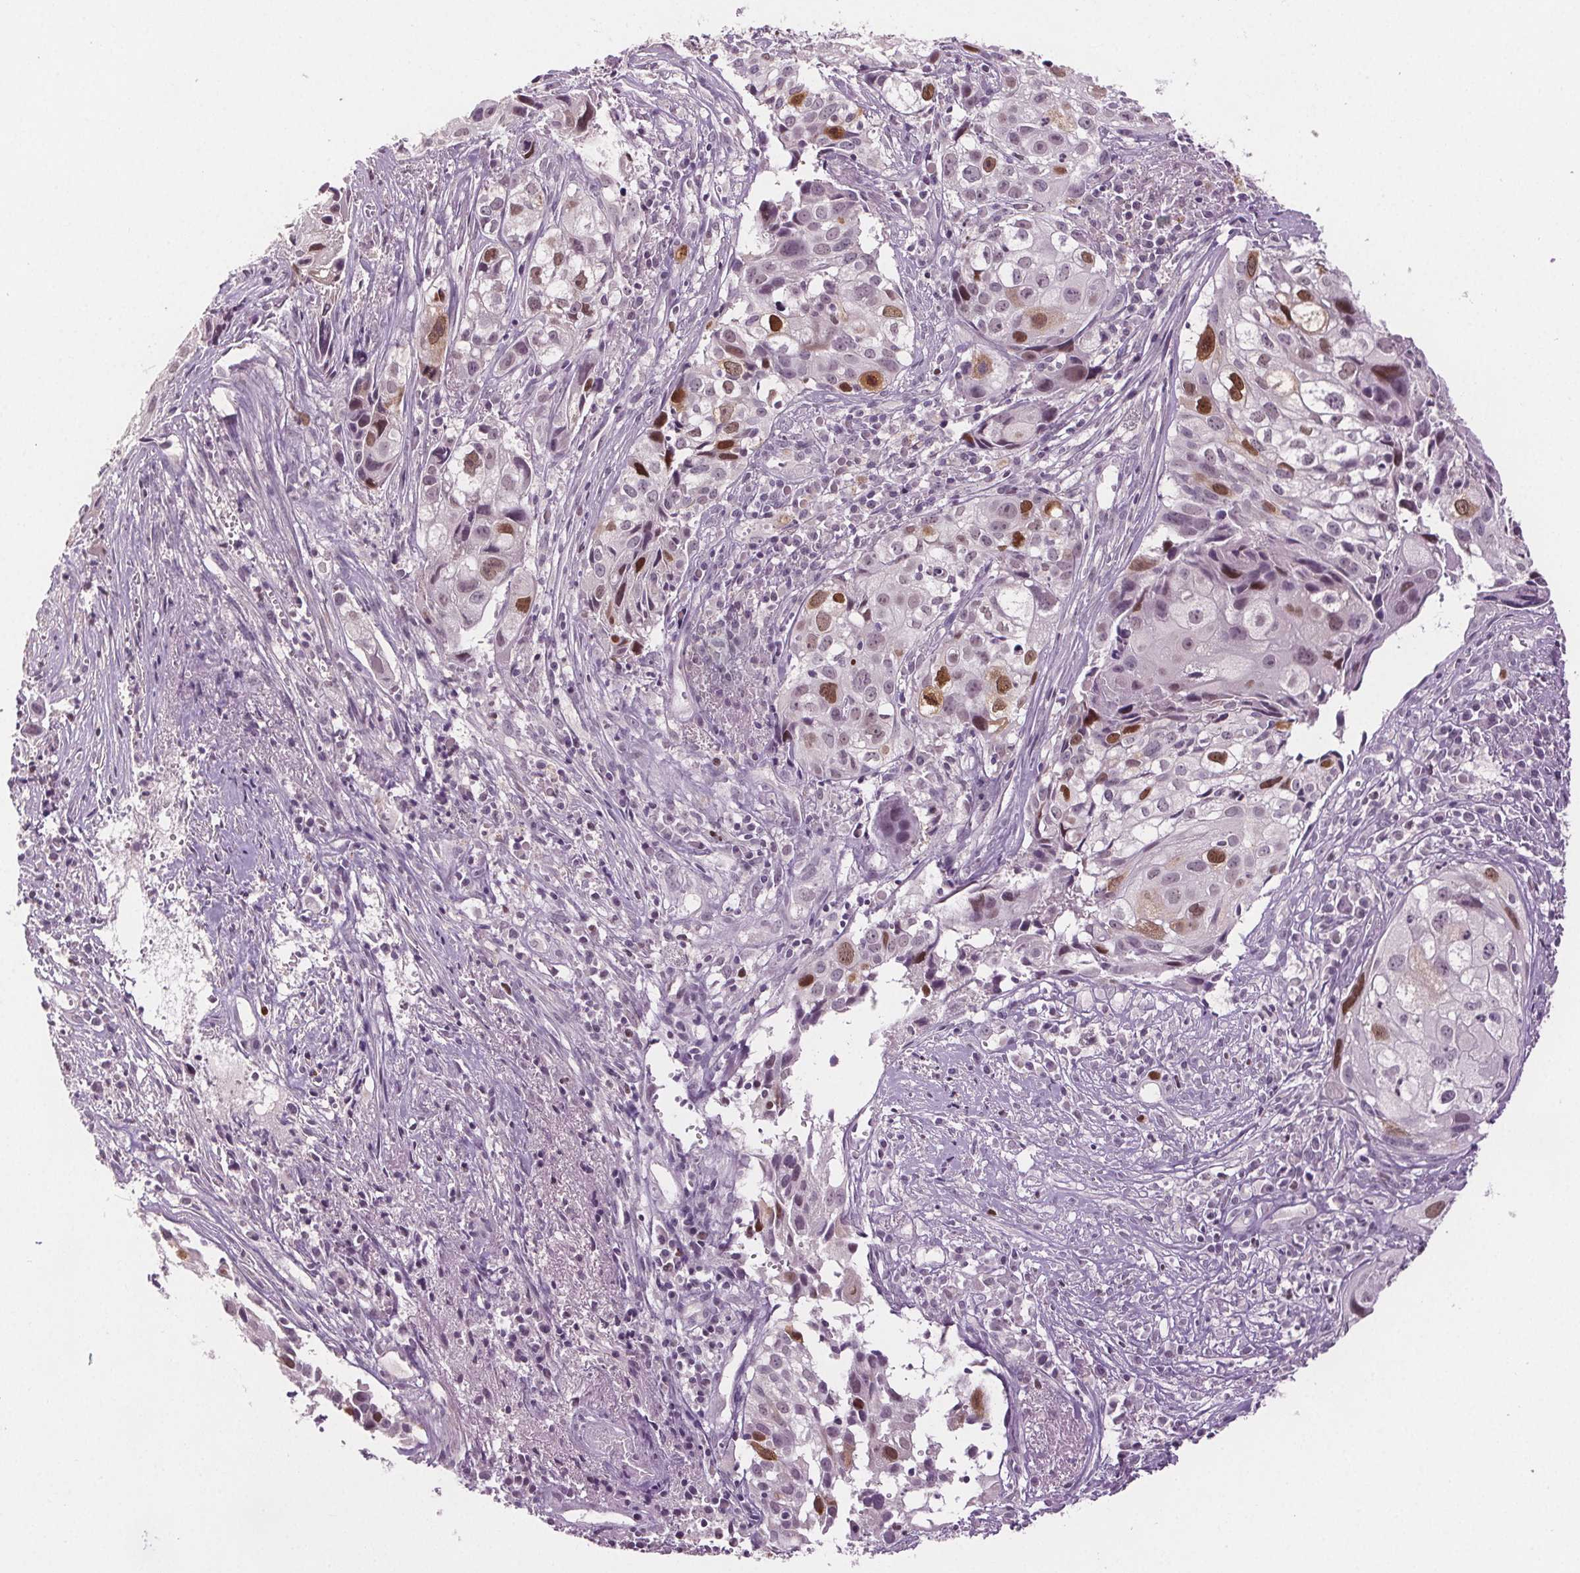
{"staining": {"intensity": "moderate", "quantity": "<25%", "location": "nuclear"}, "tissue": "cervical cancer", "cell_type": "Tumor cells", "image_type": "cancer", "snomed": [{"axis": "morphology", "description": "Squamous cell carcinoma, NOS"}, {"axis": "topography", "description": "Cervix"}], "caption": "This is a photomicrograph of immunohistochemistry staining of cervical cancer, which shows moderate staining in the nuclear of tumor cells.", "gene": "CENPF", "patient": {"sex": "female", "age": 53}}